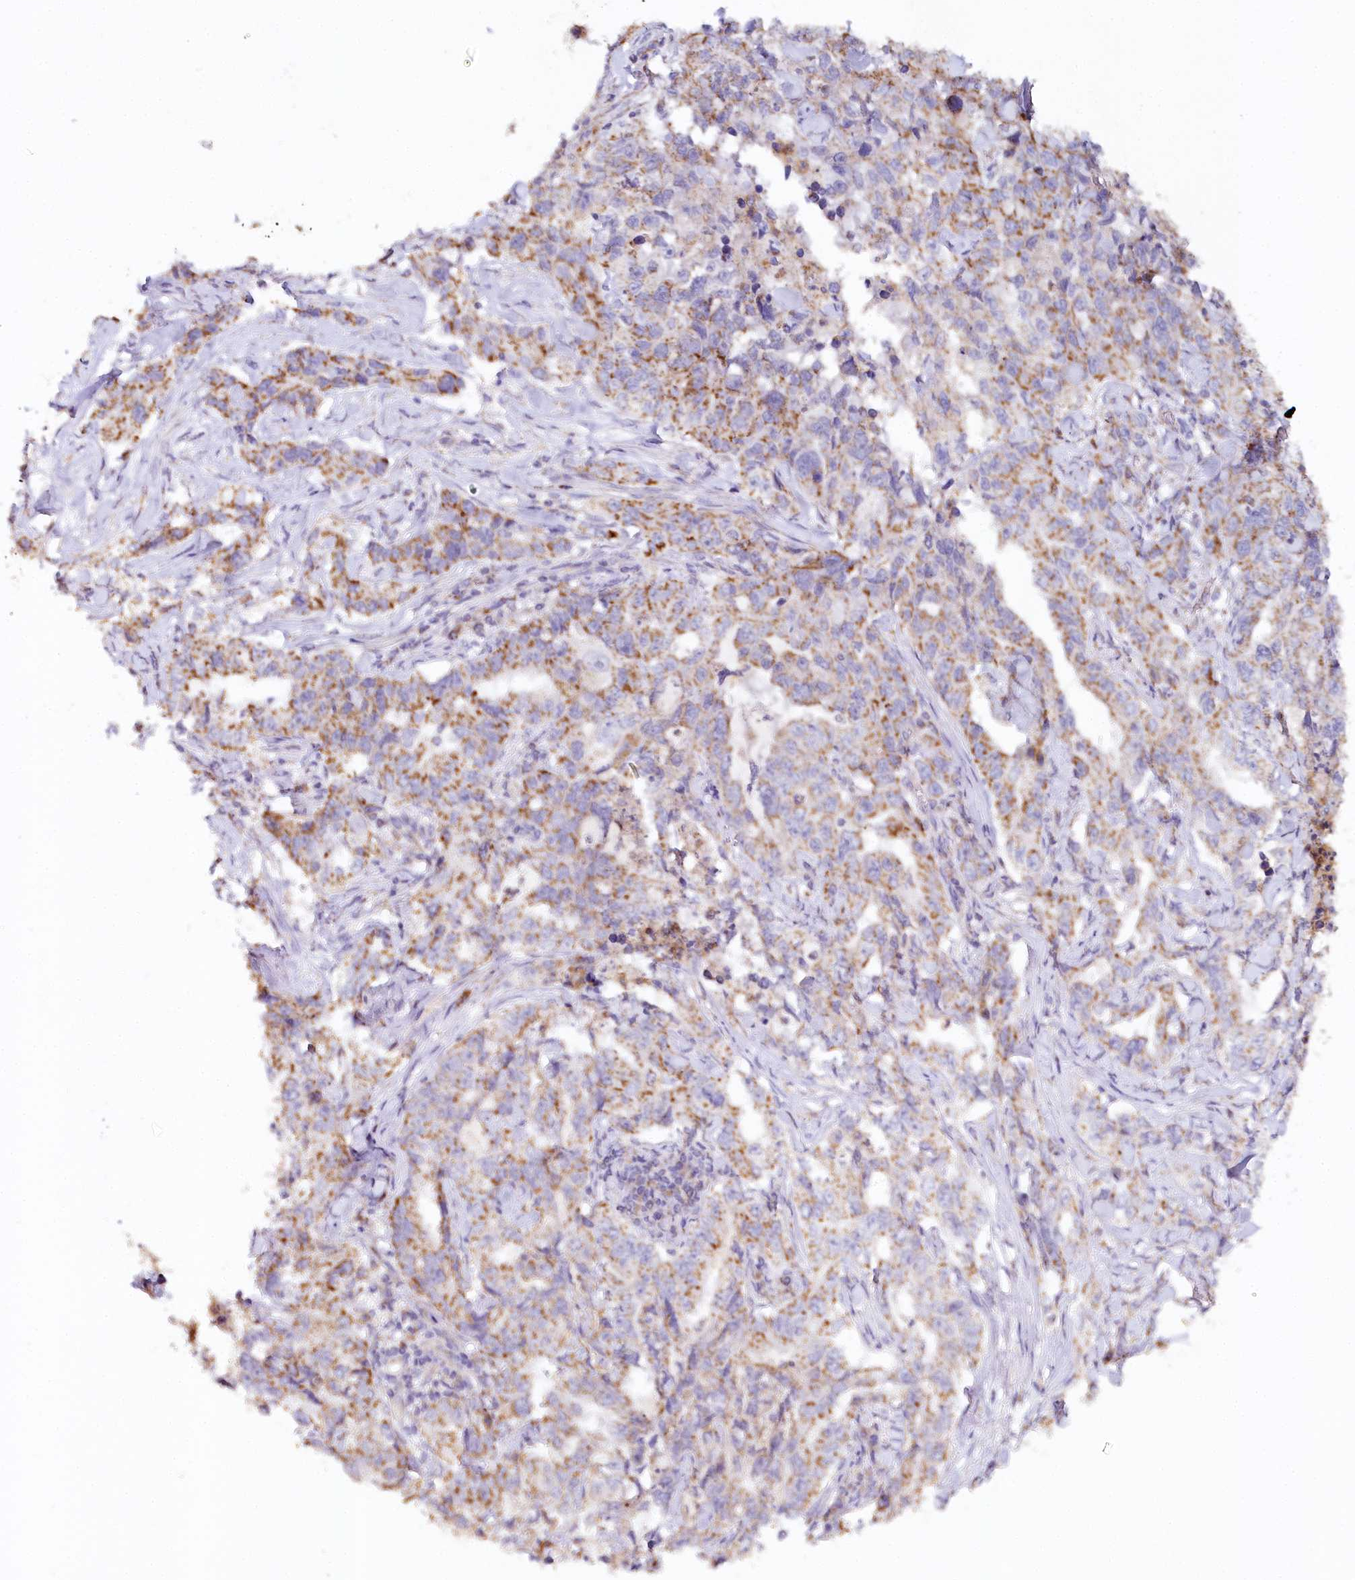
{"staining": {"intensity": "moderate", "quantity": "25%-75%", "location": "cytoplasmic/membranous"}, "tissue": "lung cancer", "cell_type": "Tumor cells", "image_type": "cancer", "snomed": [{"axis": "morphology", "description": "Adenocarcinoma, NOS"}, {"axis": "topography", "description": "Lung"}], "caption": "Tumor cells exhibit moderate cytoplasmic/membranous expression in approximately 25%-75% of cells in lung adenocarcinoma.", "gene": "MMP25", "patient": {"sex": "female", "age": 51}}